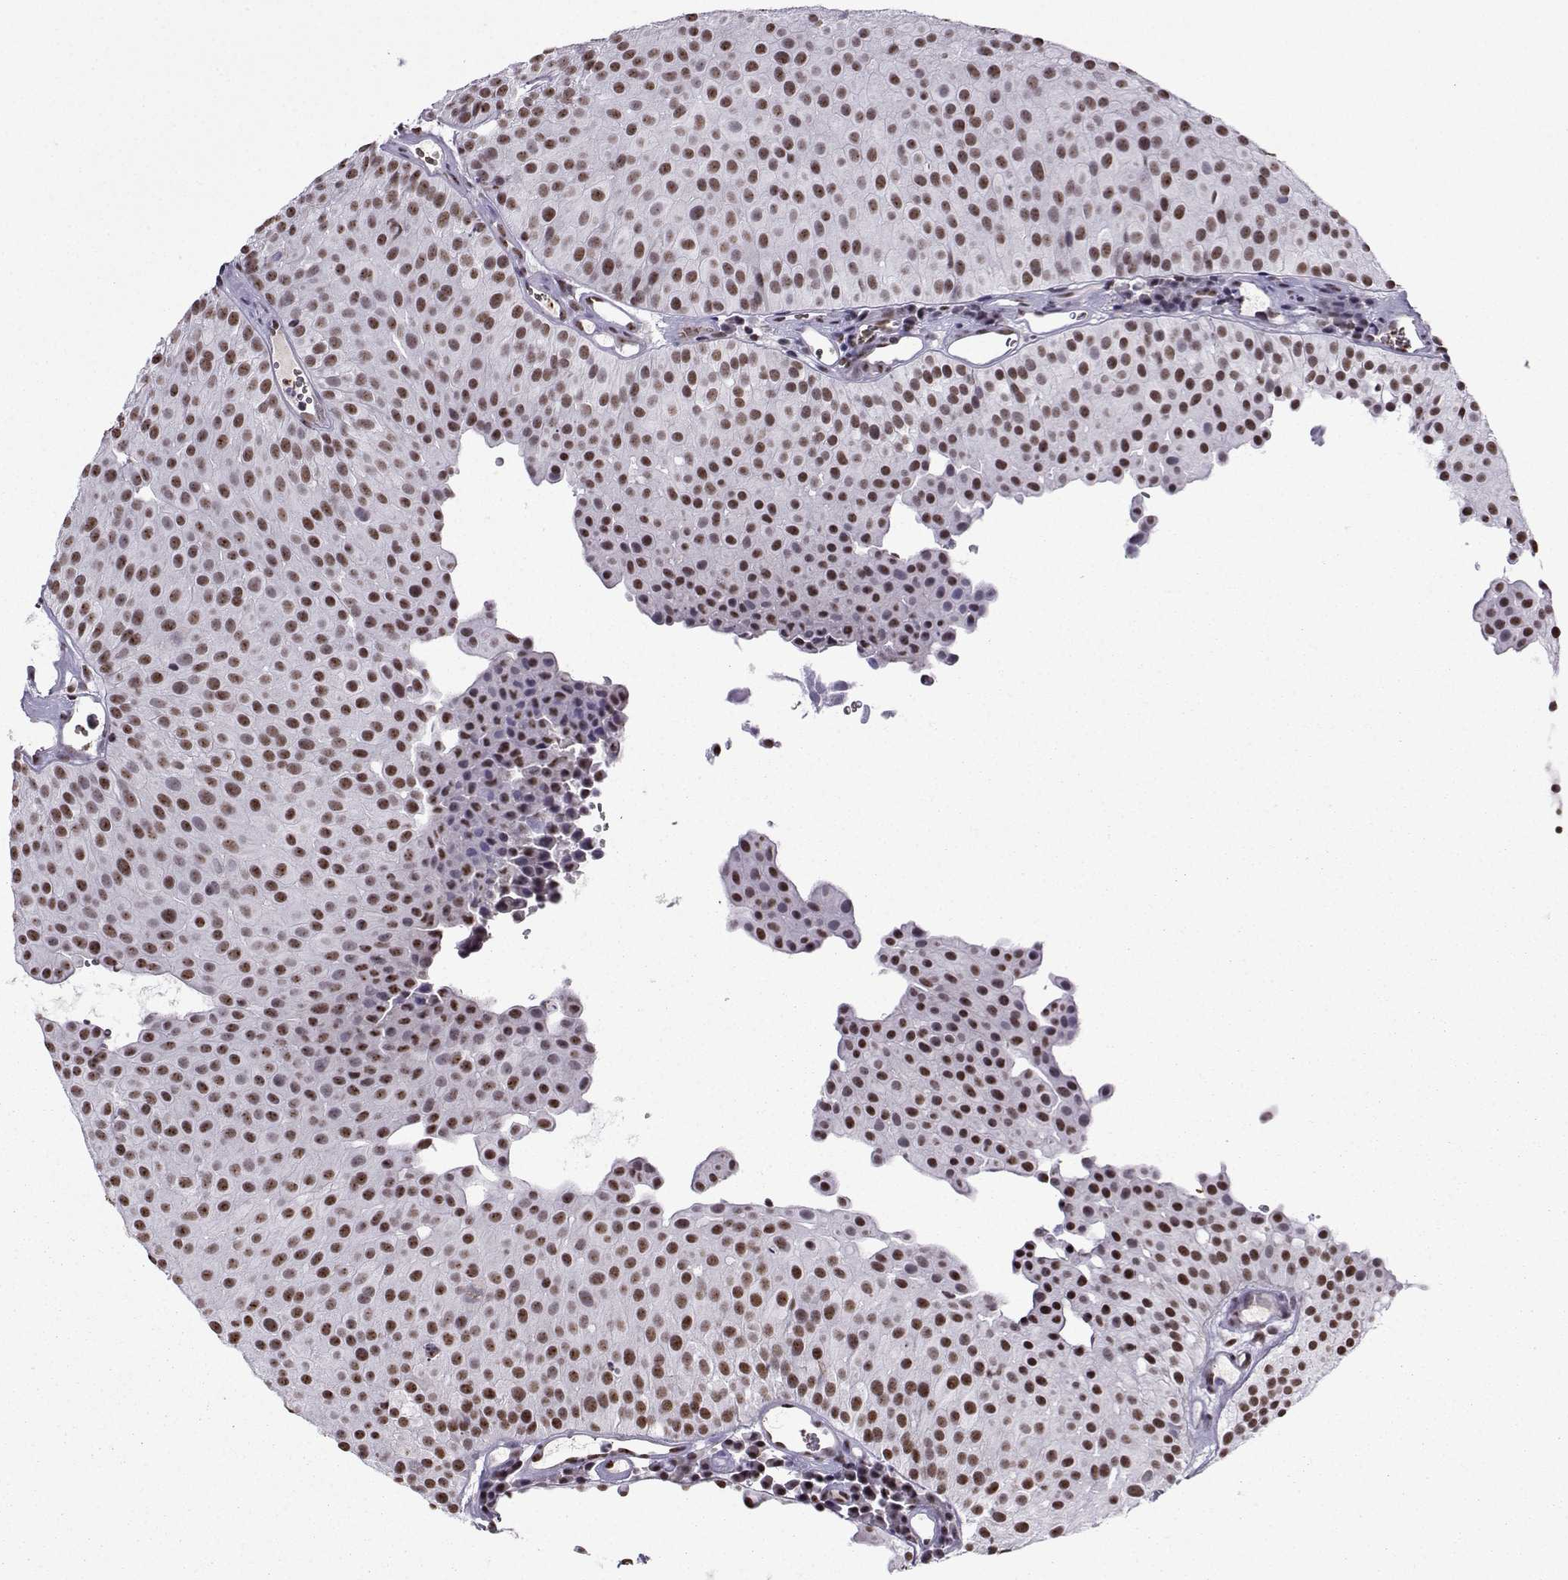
{"staining": {"intensity": "moderate", "quantity": ">75%", "location": "nuclear"}, "tissue": "urothelial cancer", "cell_type": "Tumor cells", "image_type": "cancer", "snomed": [{"axis": "morphology", "description": "Urothelial carcinoma, Low grade"}, {"axis": "topography", "description": "Urinary bladder"}], "caption": "DAB immunohistochemical staining of urothelial cancer displays moderate nuclear protein staining in about >75% of tumor cells. Nuclei are stained in blue.", "gene": "CCNK", "patient": {"sex": "female", "age": 87}}